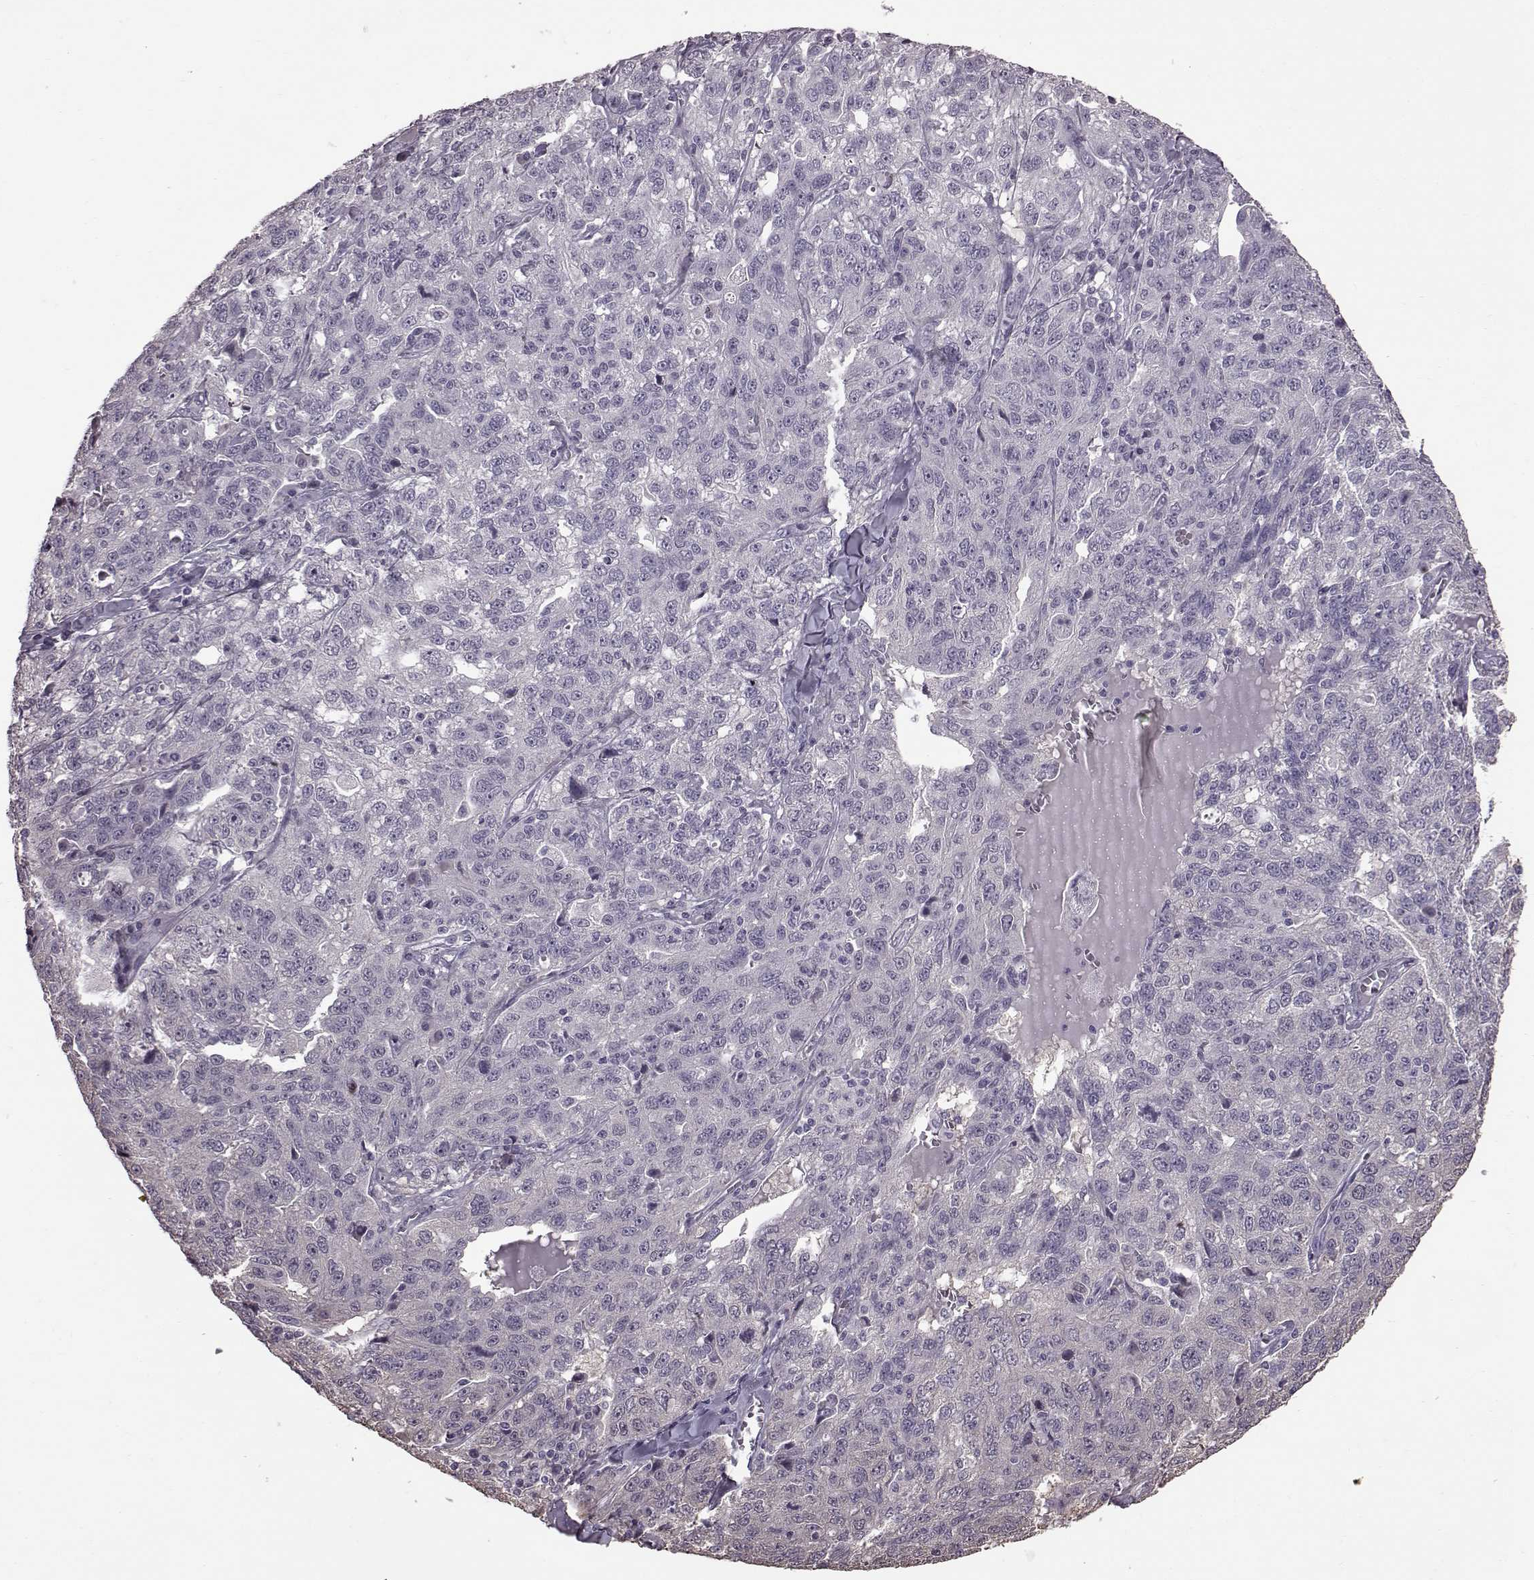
{"staining": {"intensity": "negative", "quantity": "none", "location": "none"}, "tissue": "ovarian cancer", "cell_type": "Tumor cells", "image_type": "cancer", "snomed": [{"axis": "morphology", "description": "Cystadenocarcinoma, serous, NOS"}, {"axis": "topography", "description": "Ovary"}], "caption": "A micrograph of human serous cystadenocarcinoma (ovarian) is negative for staining in tumor cells.", "gene": "NME1-NME2", "patient": {"sex": "female", "age": 71}}